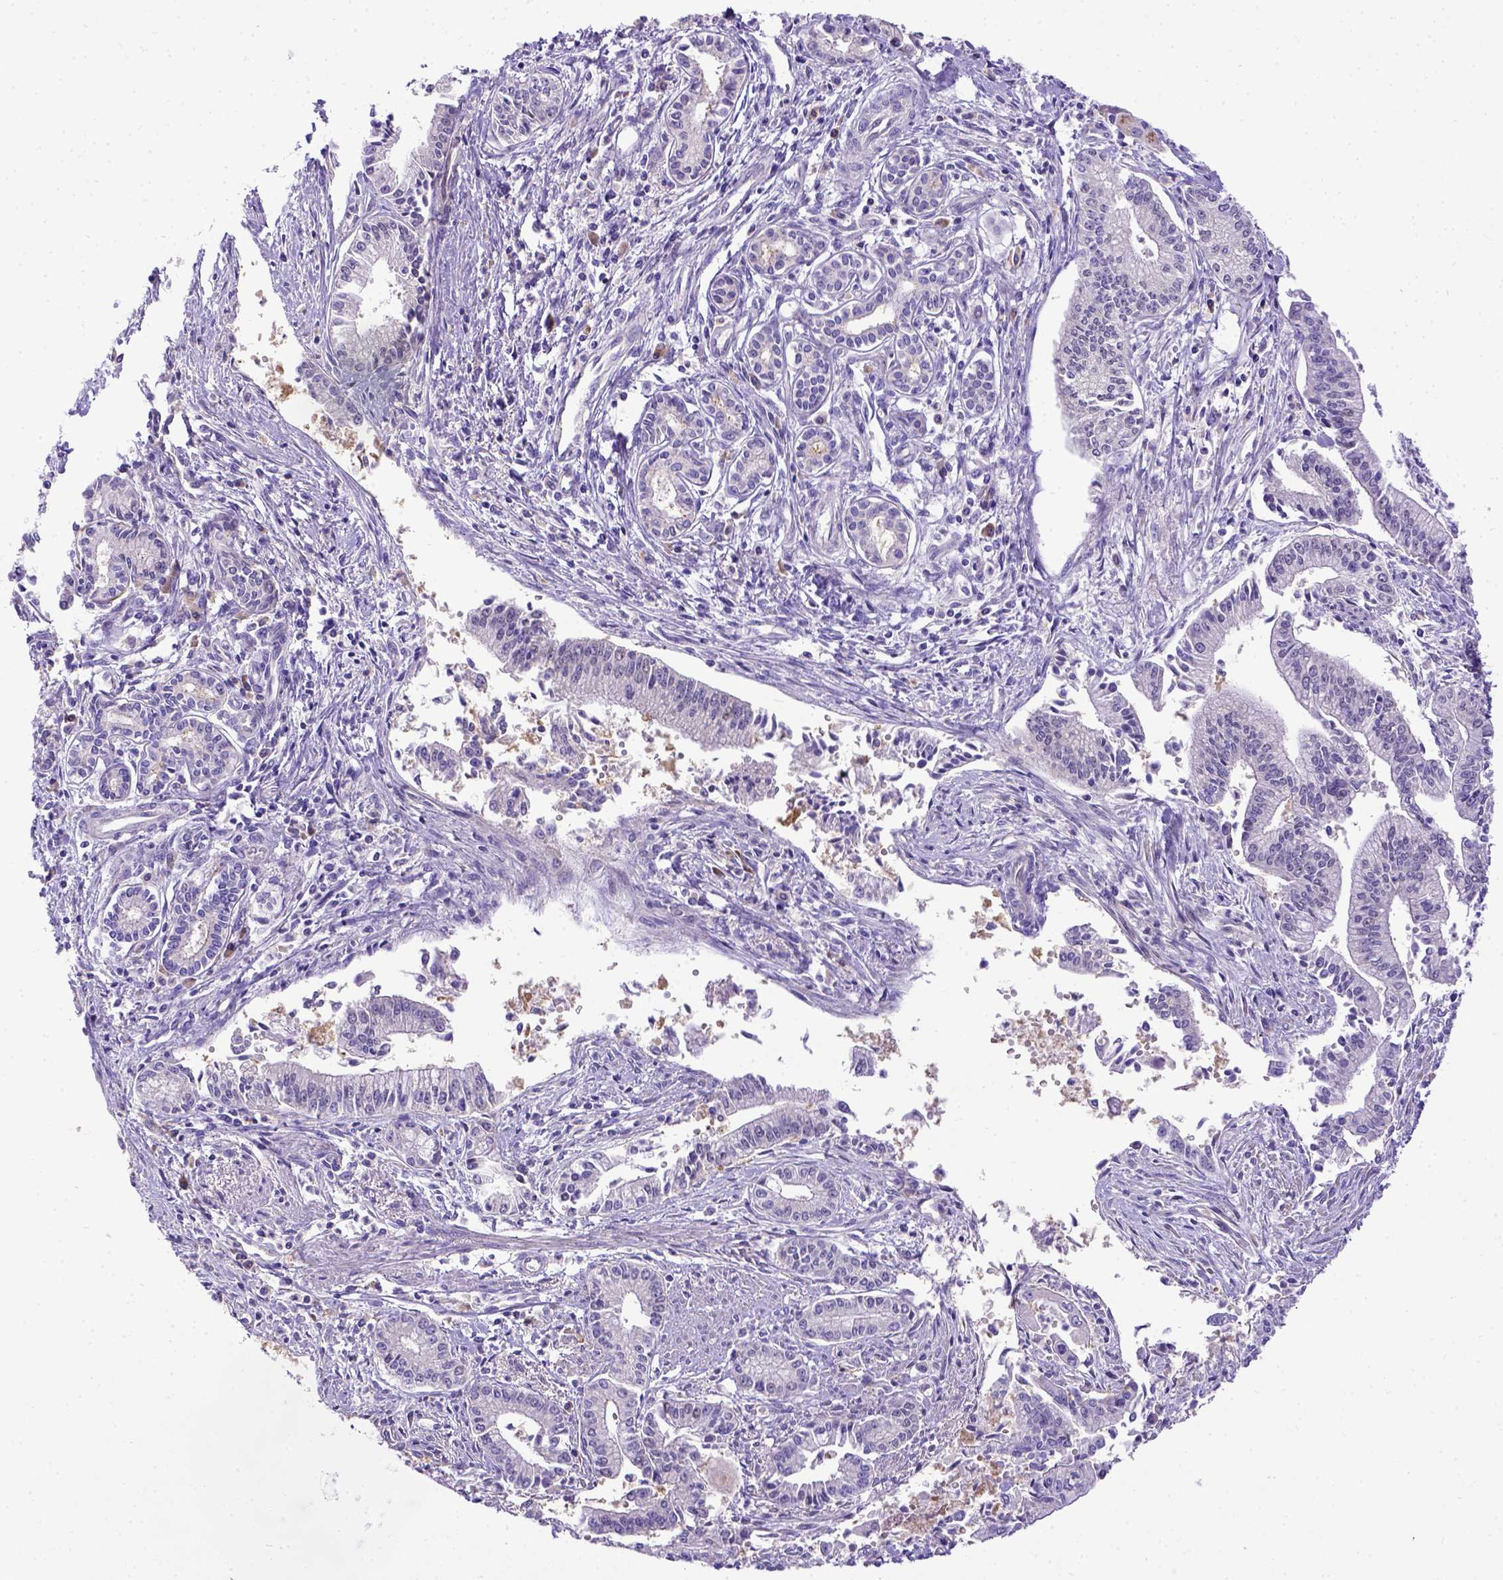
{"staining": {"intensity": "negative", "quantity": "none", "location": "none"}, "tissue": "pancreatic cancer", "cell_type": "Tumor cells", "image_type": "cancer", "snomed": [{"axis": "morphology", "description": "Adenocarcinoma, NOS"}, {"axis": "topography", "description": "Pancreas"}], "caption": "Immunohistochemical staining of pancreatic adenocarcinoma reveals no significant positivity in tumor cells.", "gene": "CFAP300", "patient": {"sex": "female", "age": 65}}